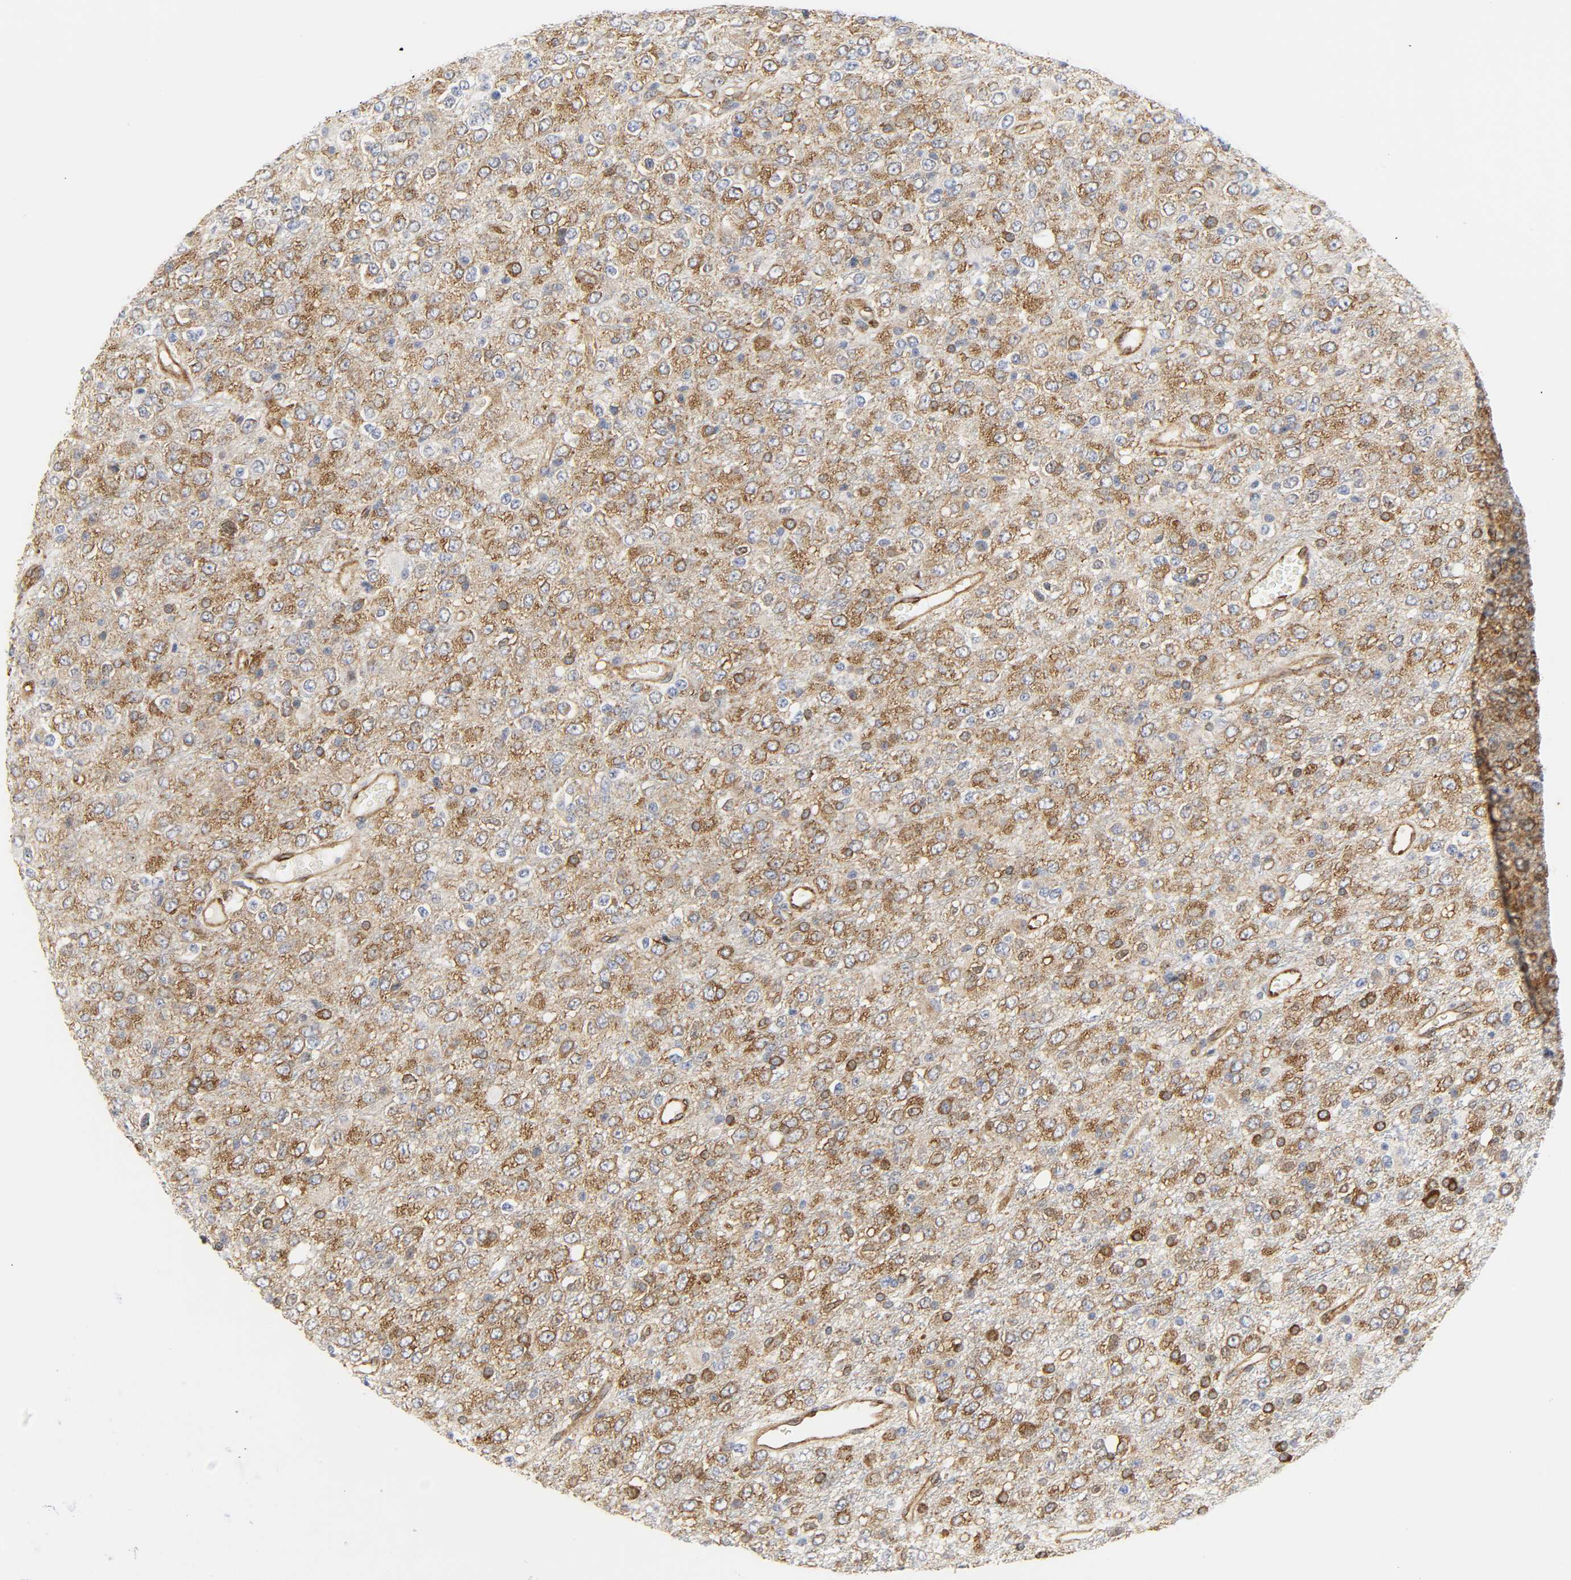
{"staining": {"intensity": "moderate", "quantity": ">75%", "location": "cytoplasmic/membranous"}, "tissue": "glioma", "cell_type": "Tumor cells", "image_type": "cancer", "snomed": [{"axis": "morphology", "description": "Glioma, malignant, High grade"}, {"axis": "topography", "description": "pancreas cauda"}], "caption": "Immunohistochemical staining of human glioma demonstrates medium levels of moderate cytoplasmic/membranous staining in approximately >75% of tumor cells. Nuclei are stained in blue.", "gene": "DOCK1", "patient": {"sex": "male", "age": 60}}